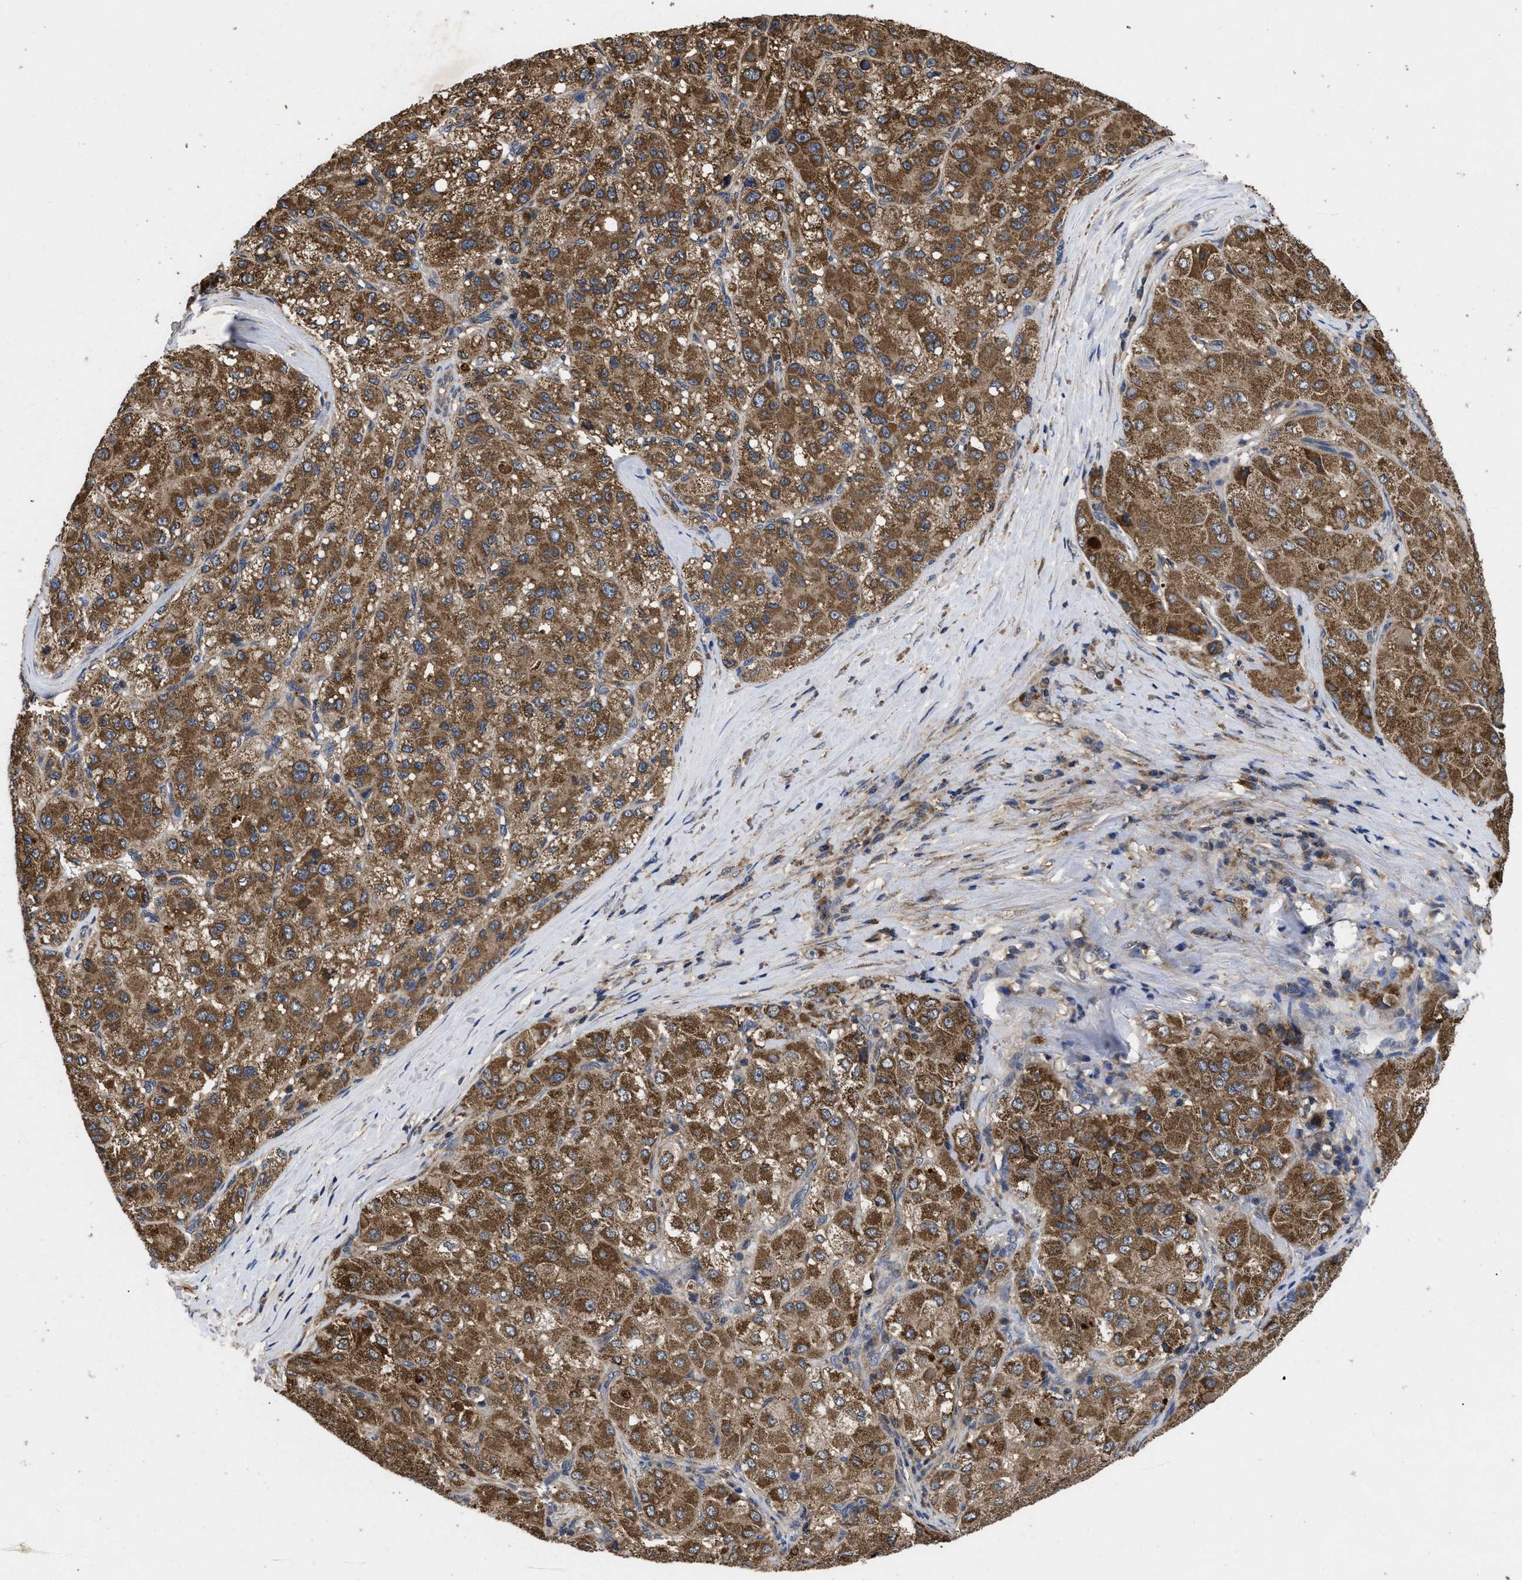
{"staining": {"intensity": "strong", "quantity": ">75%", "location": "cytoplasmic/membranous"}, "tissue": "liver cancer", "cell_type": "Tumor cells", "image_type": "cancer", "snomed": [{"axis": "morphology", "description": "Carcinoma, Hepatocellular, NOS"}, {"axis": "topography", "description": "Liver"}], "caption": "Protein expression analysis of liver hepatocellular carcinoma exhibits strong cytoplasmic/membranous expression in about >75% of tumor cells.", "gene": "LRRC3", "patient": {"sex": "male", "age": 80}}